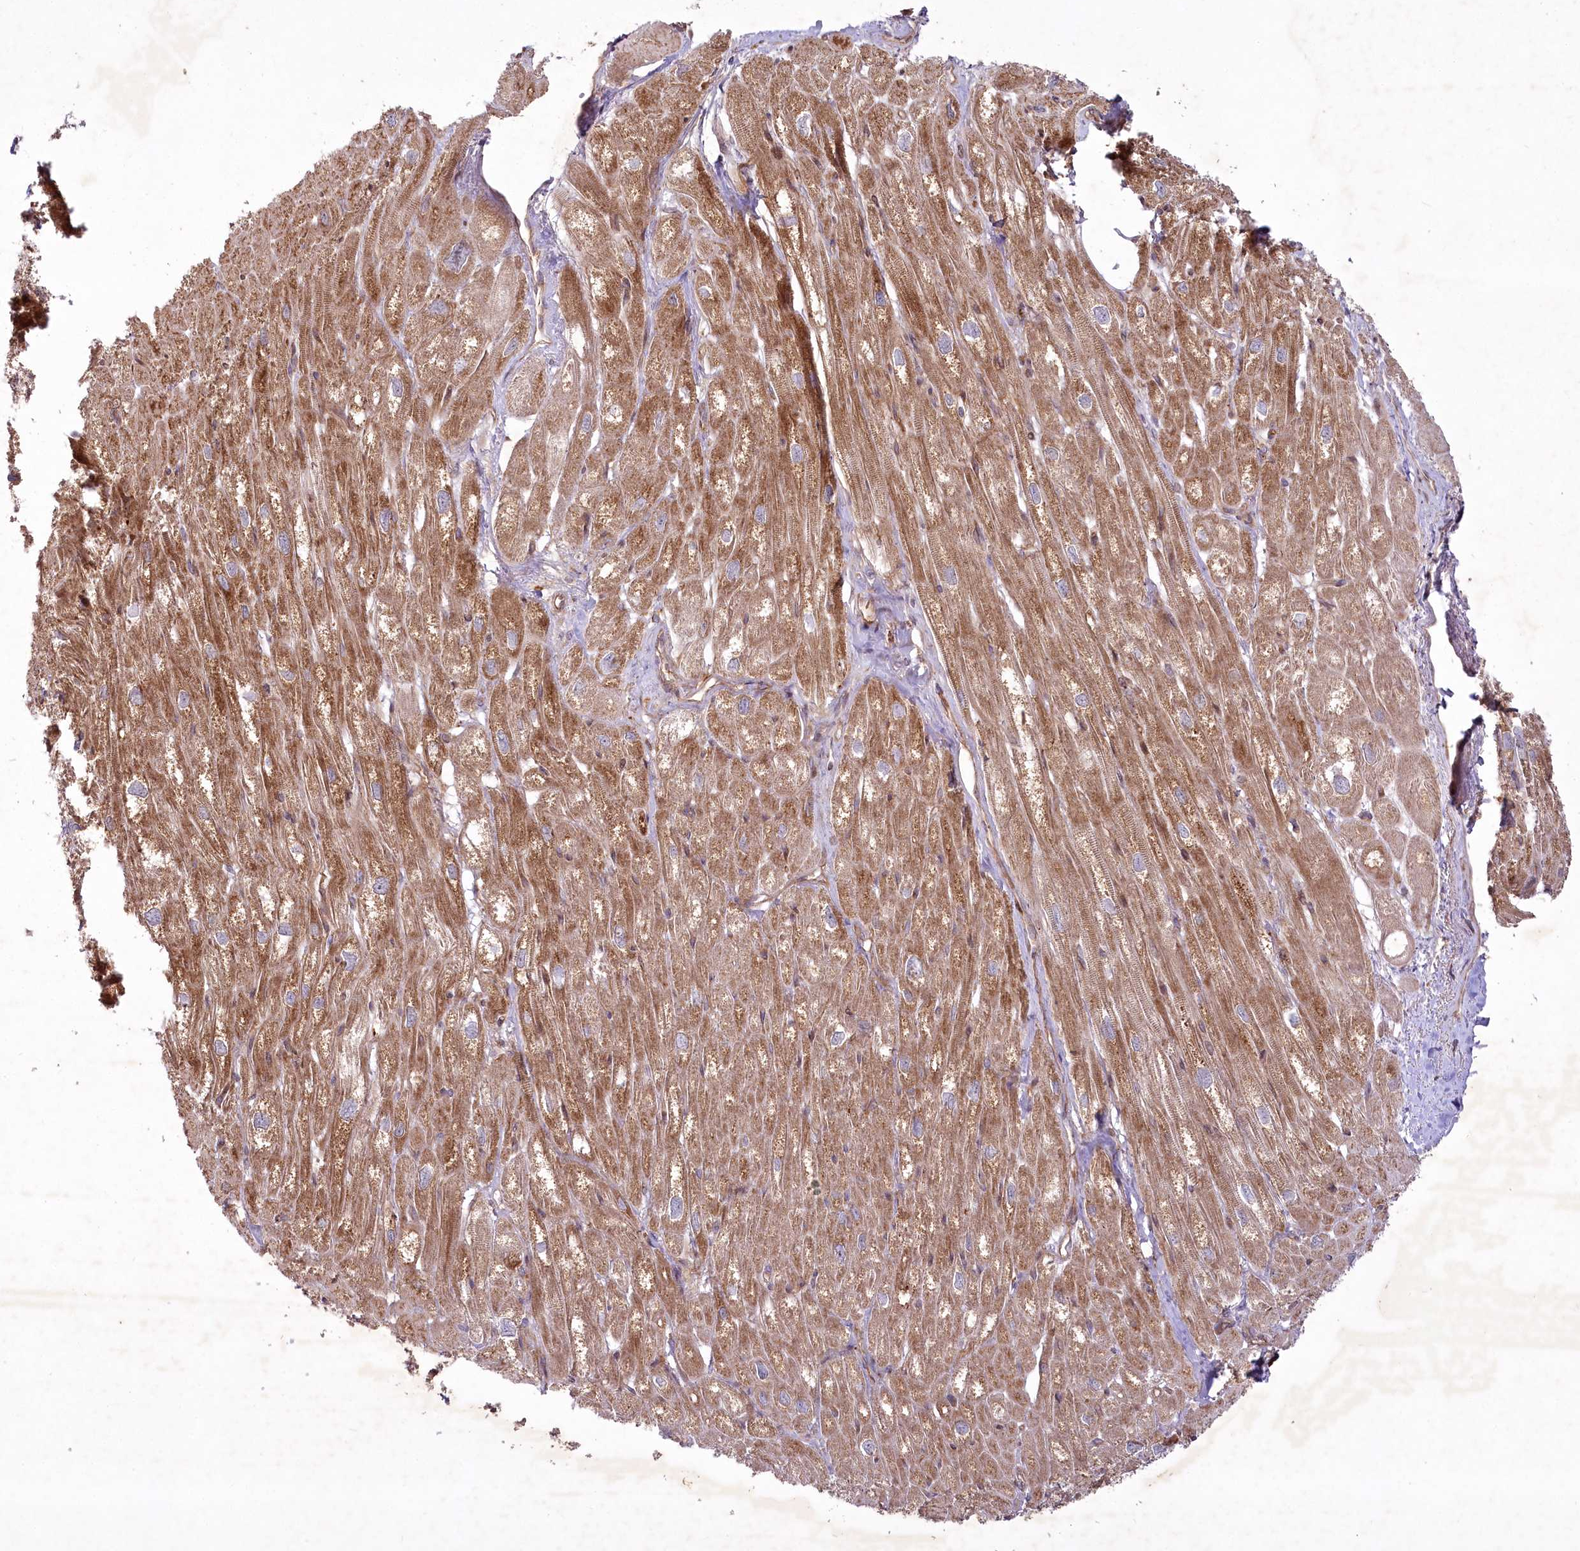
{"staining": {"intensity": "moderate", "quantity": ">75%", "location": "cytoplasmic/membranous"}, "tissue": "heart muscle", "cell_type": "Cardiomyocytes", "image_type": "normal", "snomed": [{"axis": "morphology", "description": "Normal tissue, NOS"}, {"axis": "topography", "description": "Heart"}], "caption": "Immunohistochemical staining of benign heart muscle reveals medium levels of moderate cytoplasmic/membranous positivity in approximately >75% of cardiomyocytes. Using DAB (3,3'-diaminobenzidine) (brown) and hematoxylin (blue) stains, captured at high magnification using brightfield microscopy.", "gene": "PSTK", "patient": {"sex": "male", "age": 50}}